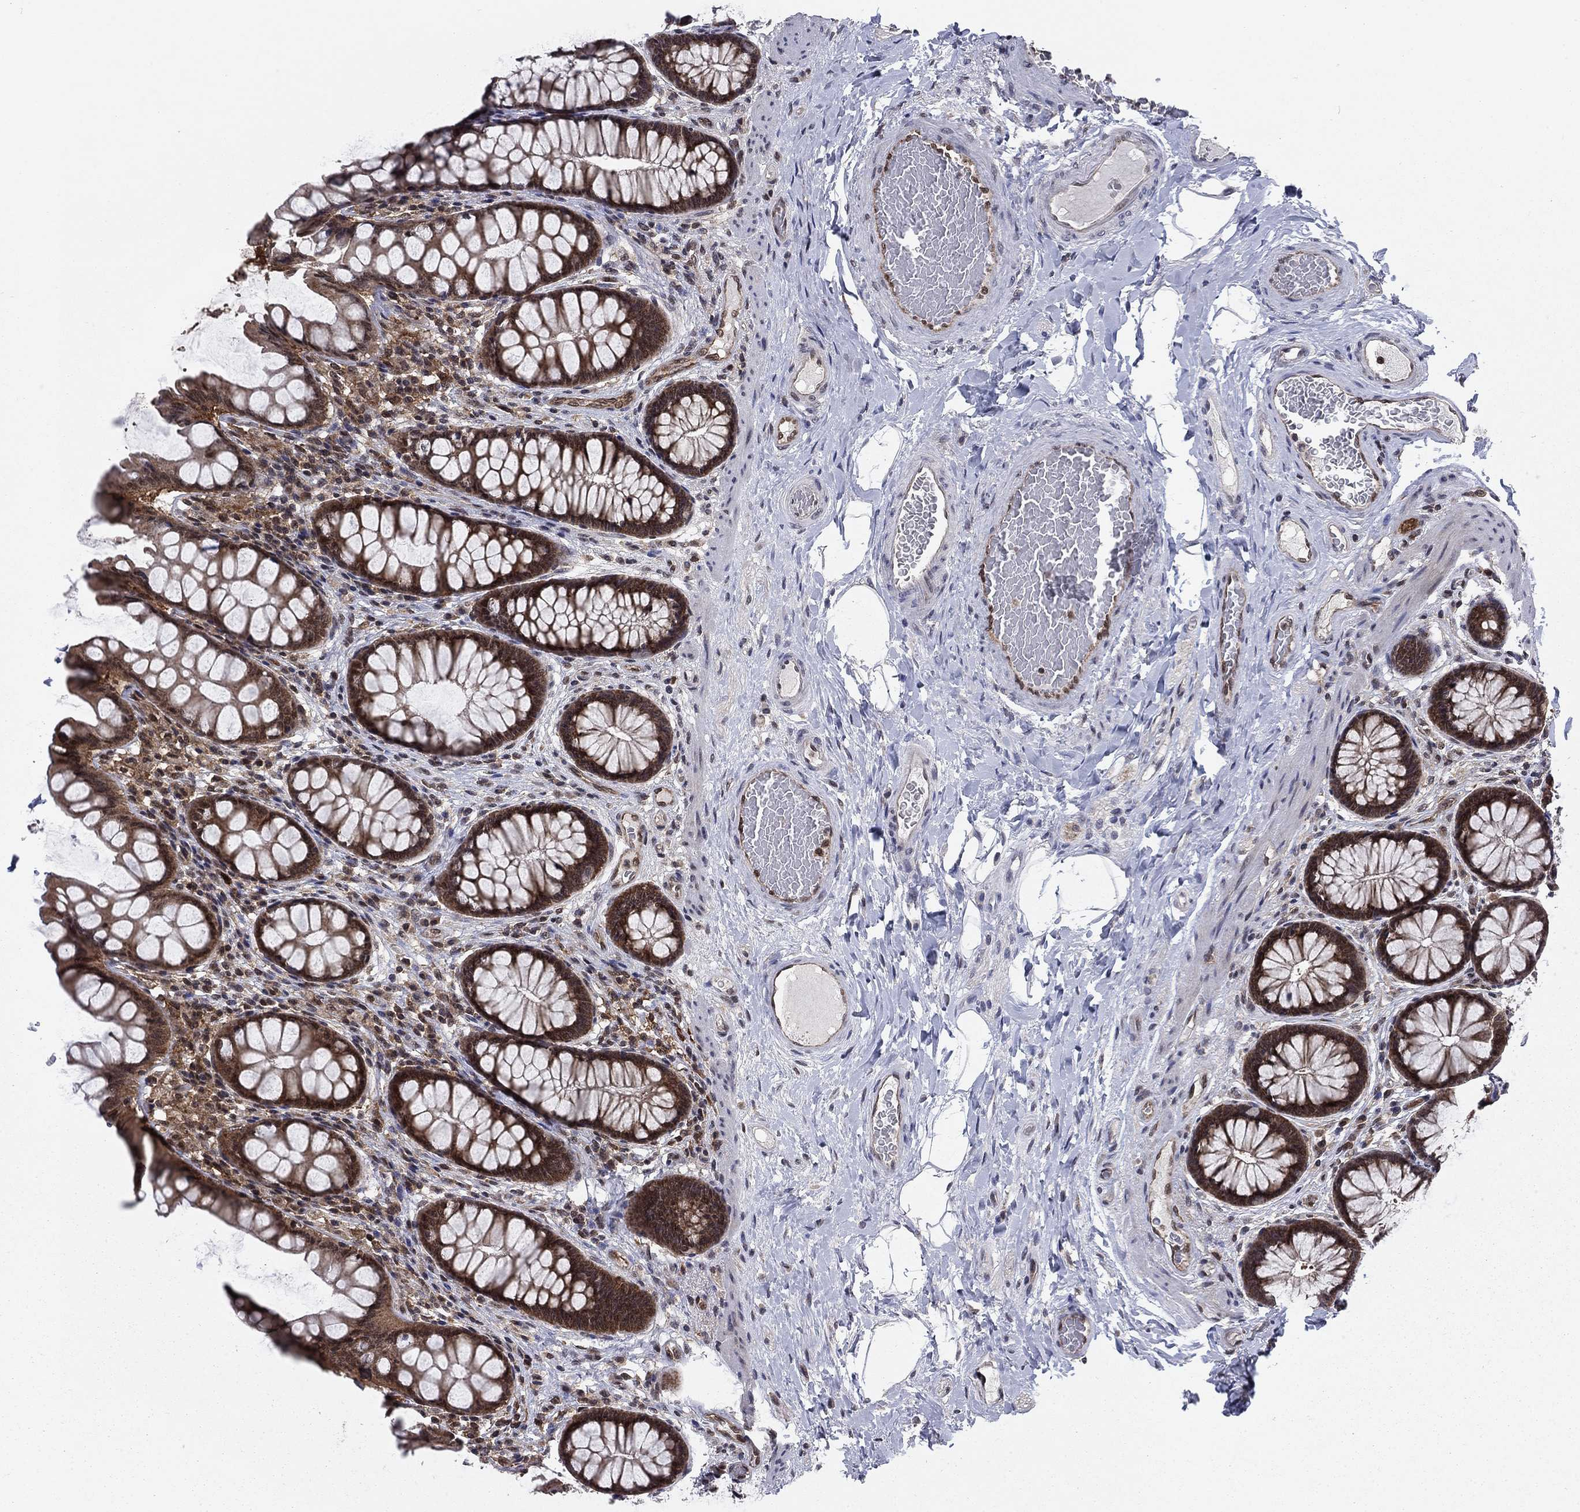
{"staining": {"intensity": "negative", "quantity": "none", "location": "none"}, "tissue": "colon", "cell_type": "Endothelial cells", "image_type": "normal", "snomed": [{"axis": "morphology", "description": "Normal tissue, NOS"}, {"axis": "topography", "description": "Colon"}], "caption": "The micrograph shows no staining of endothelial cells in benign colon.", "gene": "DNAJA1", "patient": {"sex": "female", "age": 65}}